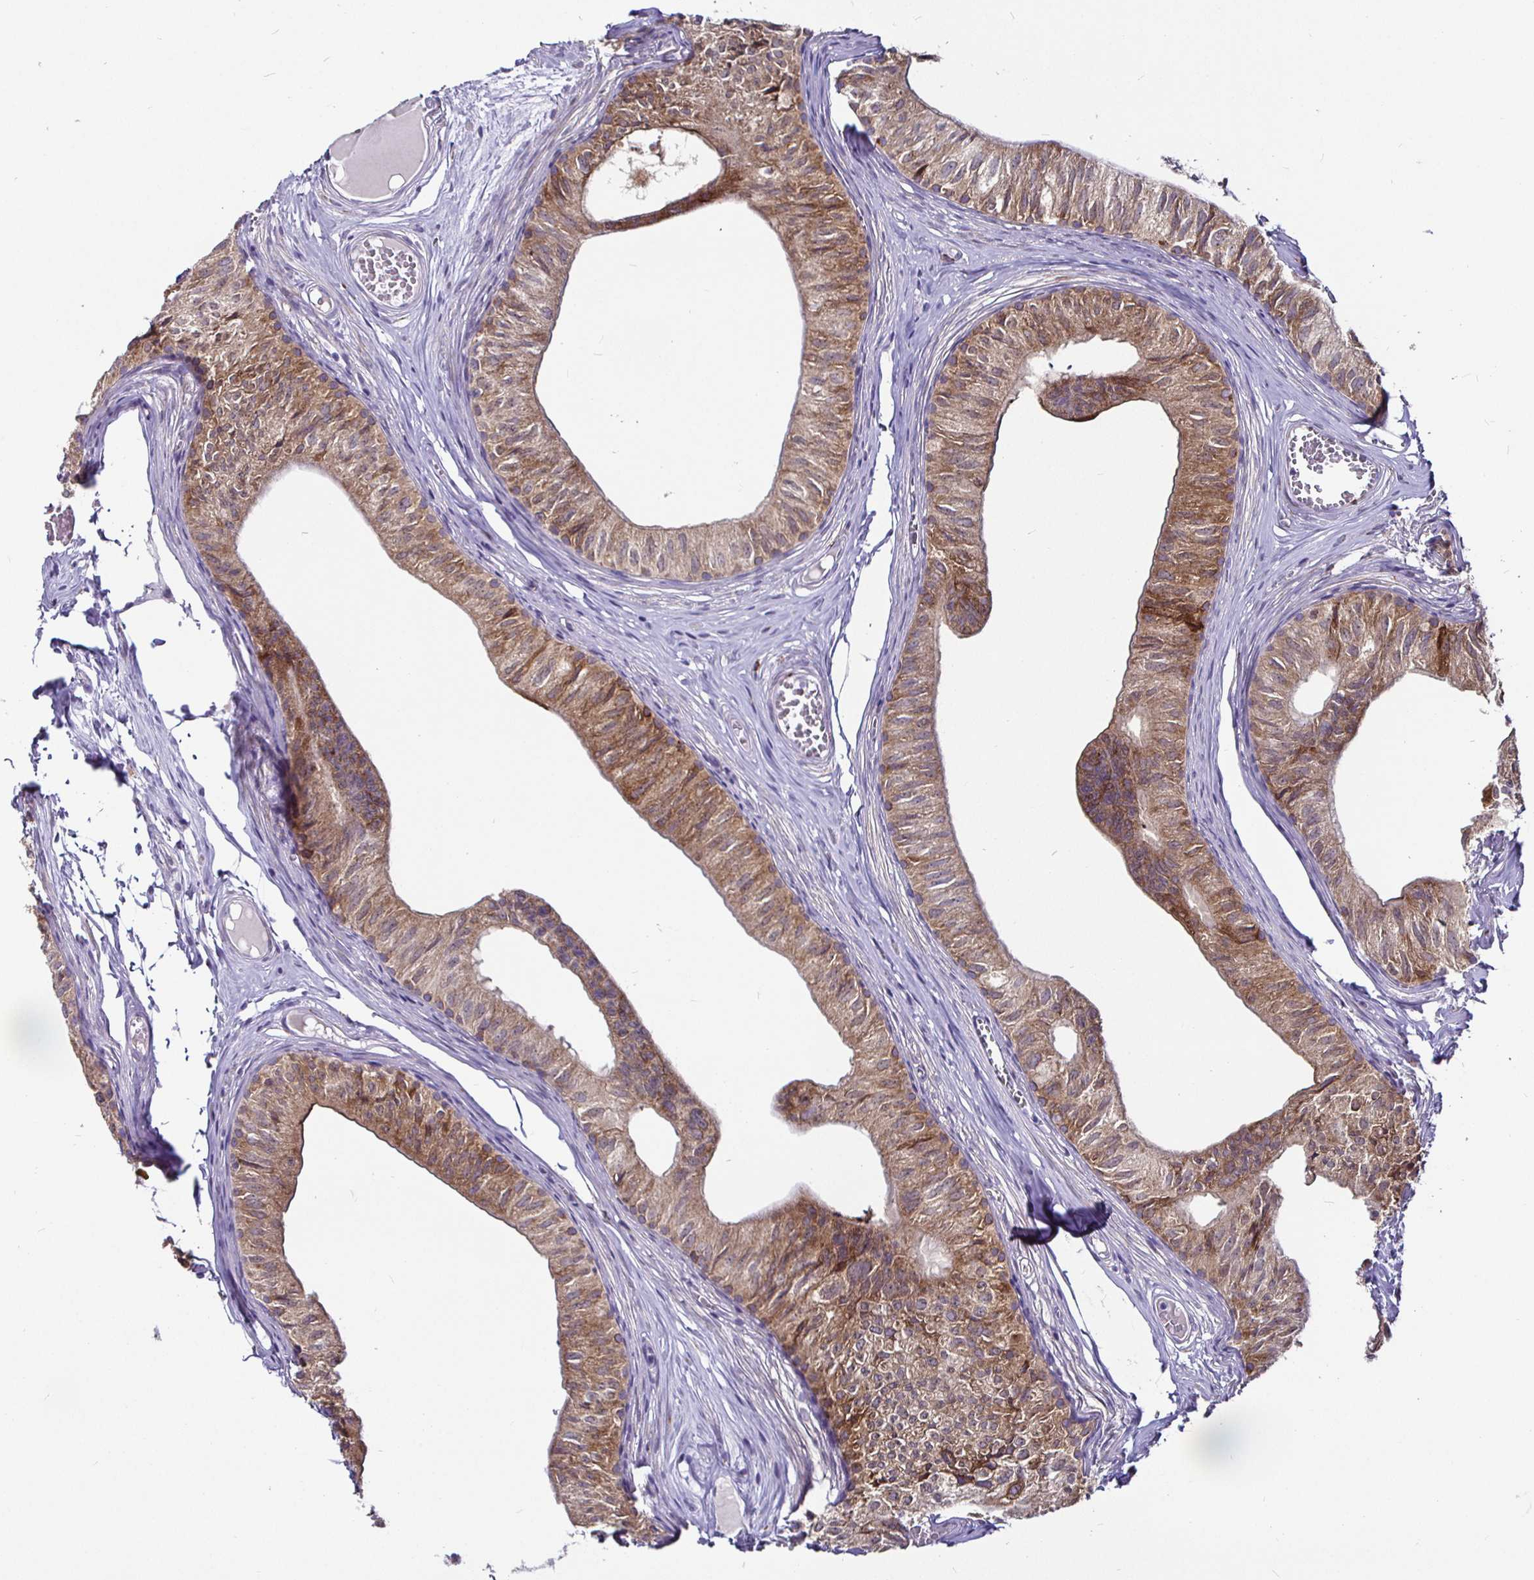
{"staining": {"intensity": "strong", "quantity": ">75%", "location": "cytoplasmic/membranous"}, "tissue": "epididymis", "cell_type": "Glandular cells", "image_type": "normal", "snomed": [{"axis": "morphology", "description": "Normal tissue, NOS"}, {"axis": "topography", "description": "Epididymis"}], "caption": "Protein staining by IHC displays strong cytoplasmic/membranous expression in about >75% of glandular cells in normal epididymis.", "gene": "P4HA2", "patient": {"sex": "male", "age": 25}}